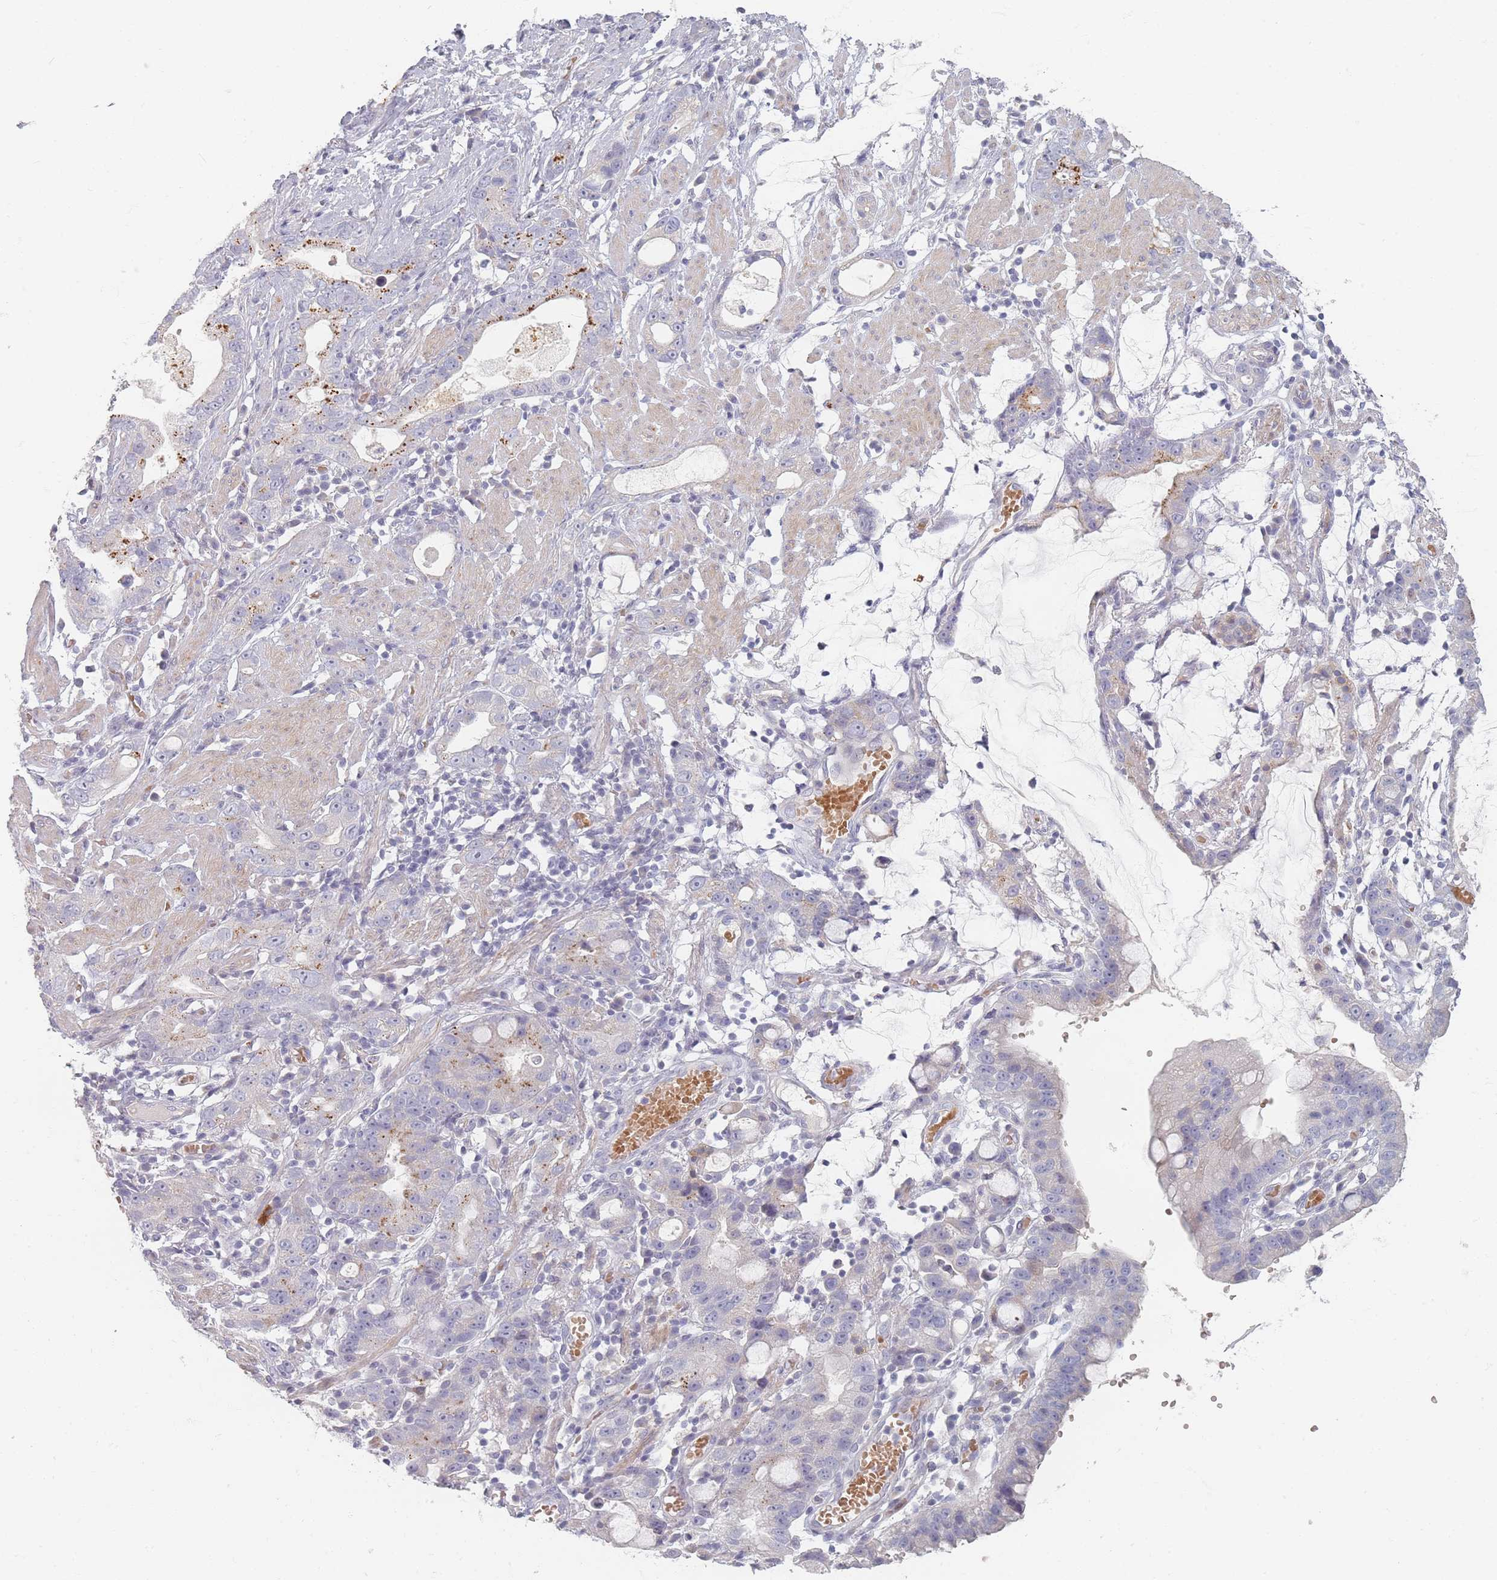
{"staining": {"intensity": "negative", "quantity": "none", "location": "none"}, "tissue": "stomach cancer", "cell_type": "Tumor cells", "image_type": "cancer", "snomed": [{"axis": "morphology", "description": "Adenocarcinoma, NOS"}, {"axis": "topography", "description": "Stomach"}], "caption": "A histopathology image of human stomach cancer (adenocarcinoma) is negative for staining in tumor cells.", "gene": "TMOD1", "patient": {"sex": "male", "age": 55}}